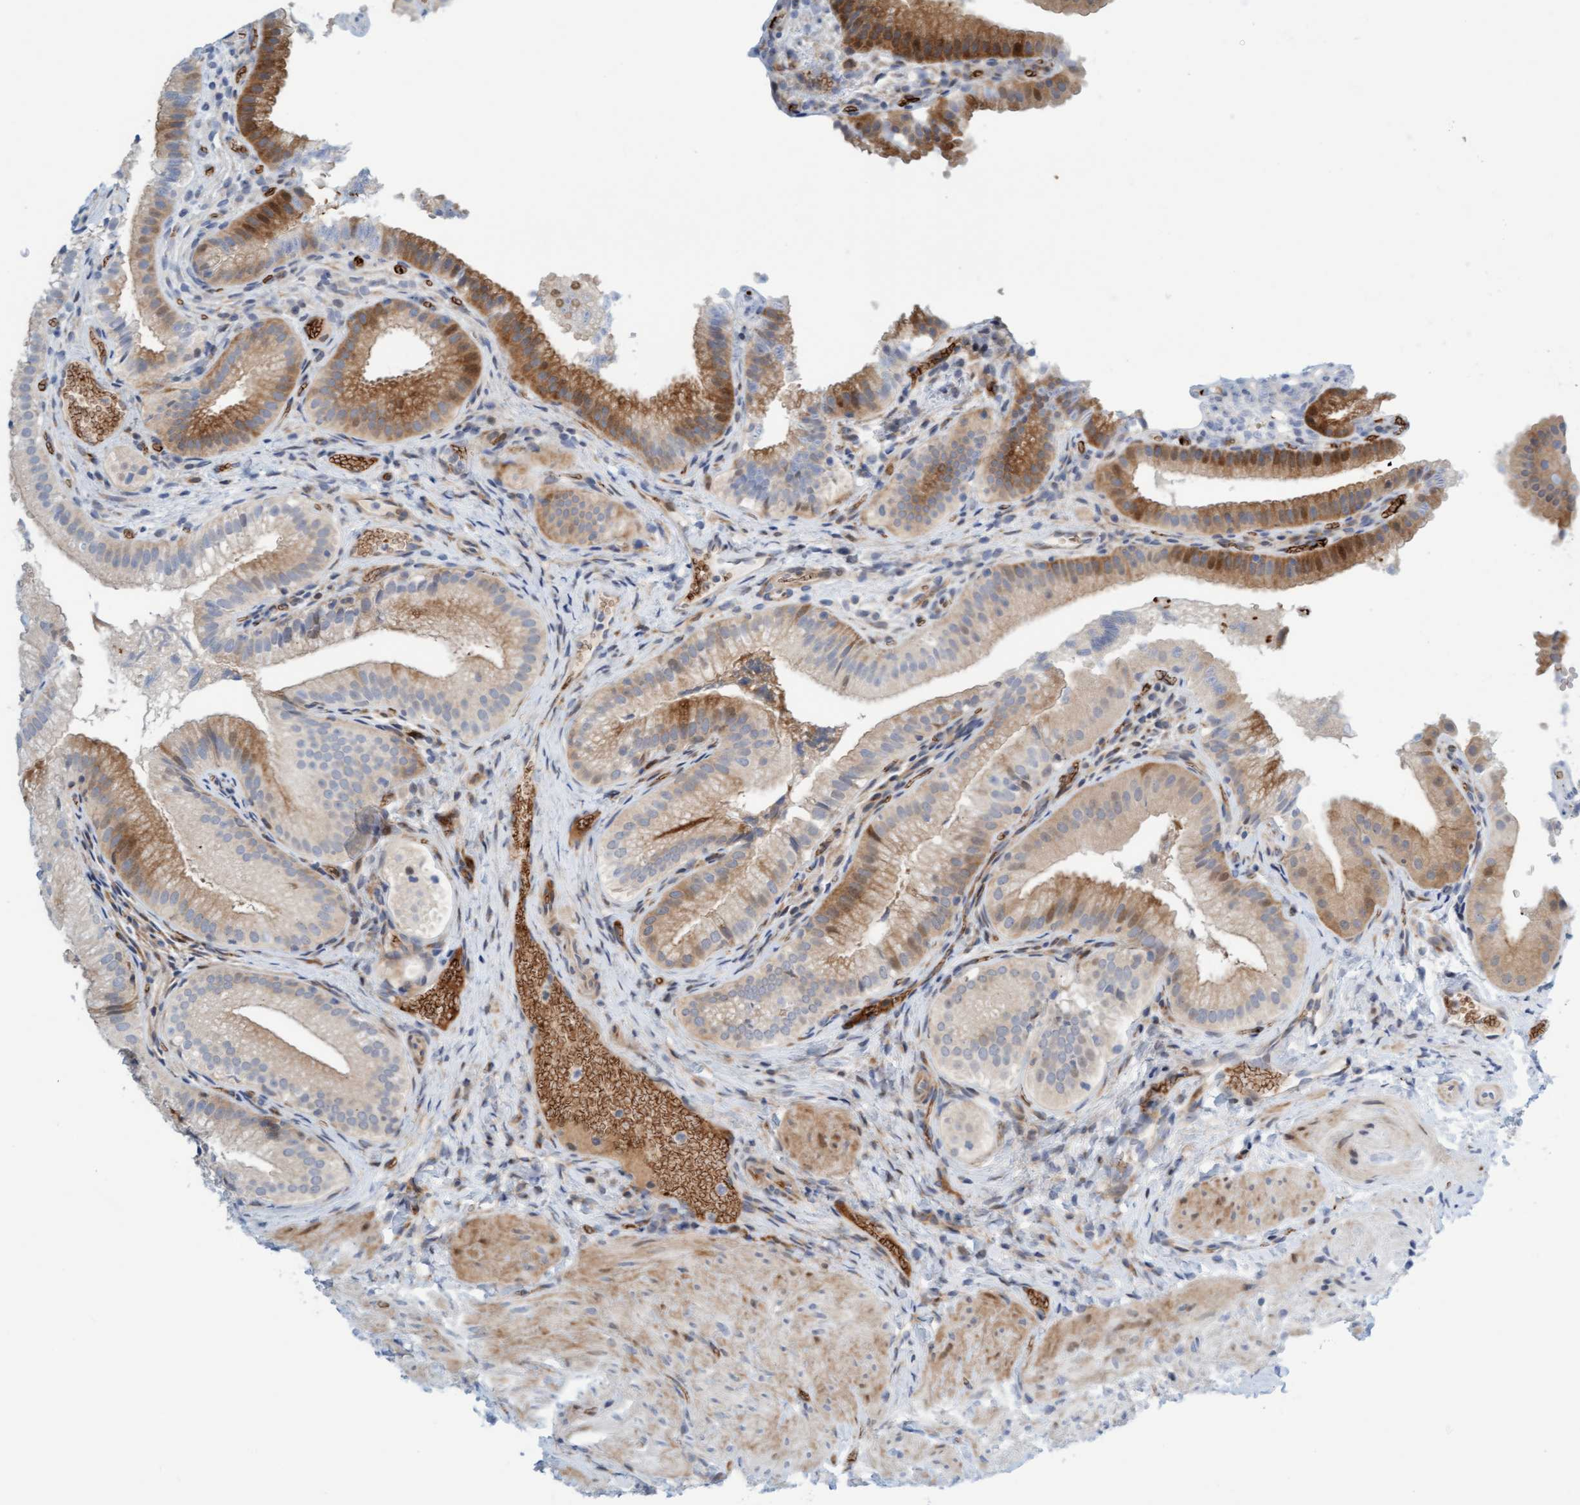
{"staining": {"intensity": "moderate", "quantity": ">75%", "location": "cytoplasmic/membranous,nuclear"}, "tissue": "gallbladder", "cell_type": "Glandular cells", "image_type": "normal", "snomed": [{"axis": "morphology", "description": "Normal tissue, NOS"}, {"axis": "topography", "description": "Gallbladder"}], "caption": "Immunohistochemical staining of benign gallbladder reveals medium levels of moderate cytoplasmic/membranous,nuclear staining in approximately >75% of glandular cells.", "gene": "EIF4EBP1", "patient": {"sex": "female", "age": 30}}